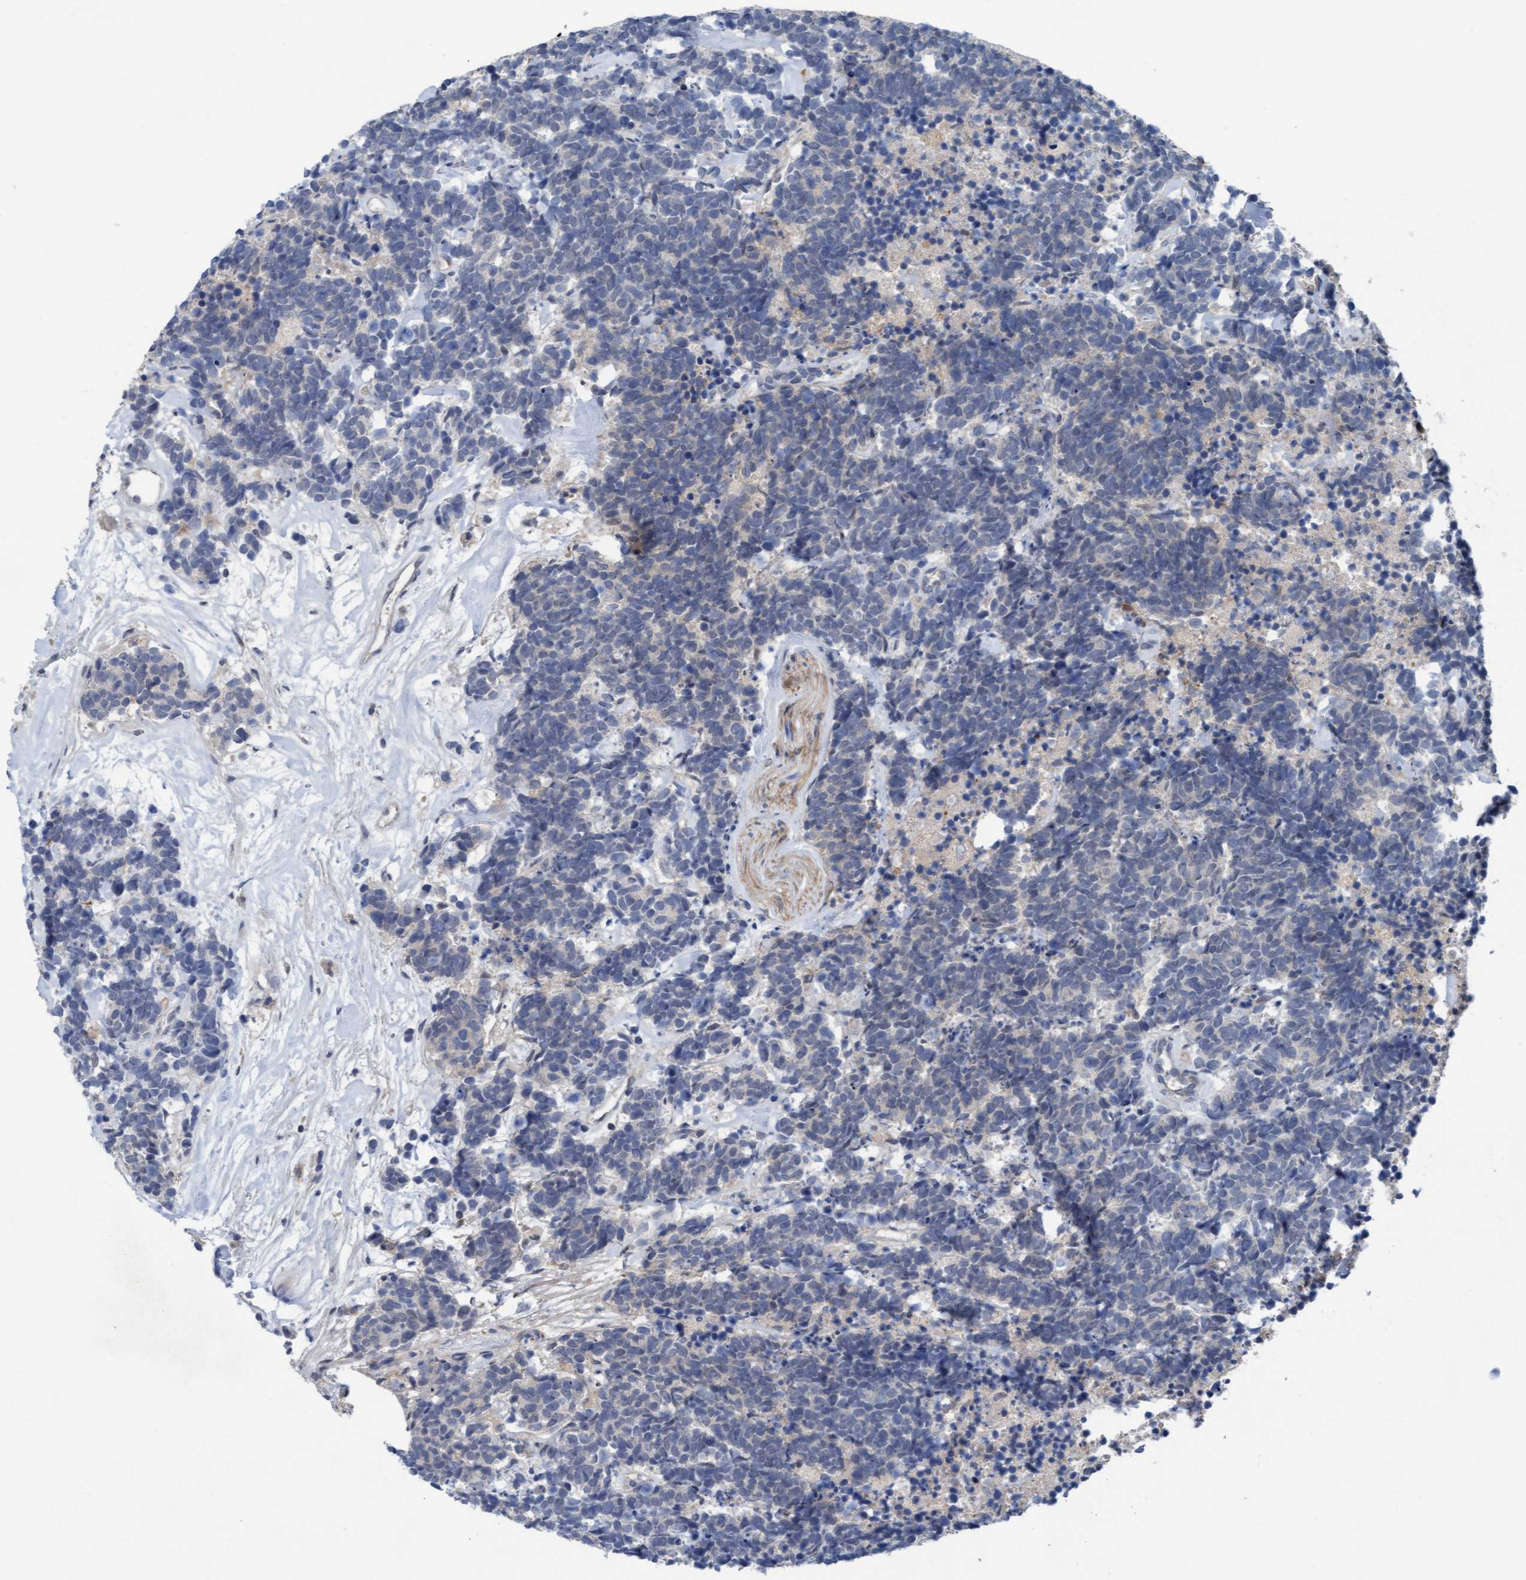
{"staining": {"intensity": "negative", "quantity": "none", "location": "none"}, "tissue": "carcinoid", "cell_type": "Tumor cells", "image_type": "cancer", "snomed": [{"axis": "morphology", "description": "Carcinoma, NOS"}, {"axis": "morphology", "description": "Carcinoid, malignant, NOS"}, {"axis": "topography", "description": "Urinary bladder"}], "caption": "Immunohistochemistry of carcinoid (malignant) demonstrates no staining in tumor cells.", "gene": "PLCD1", "patient": {"sex": "male", "age": 57}}